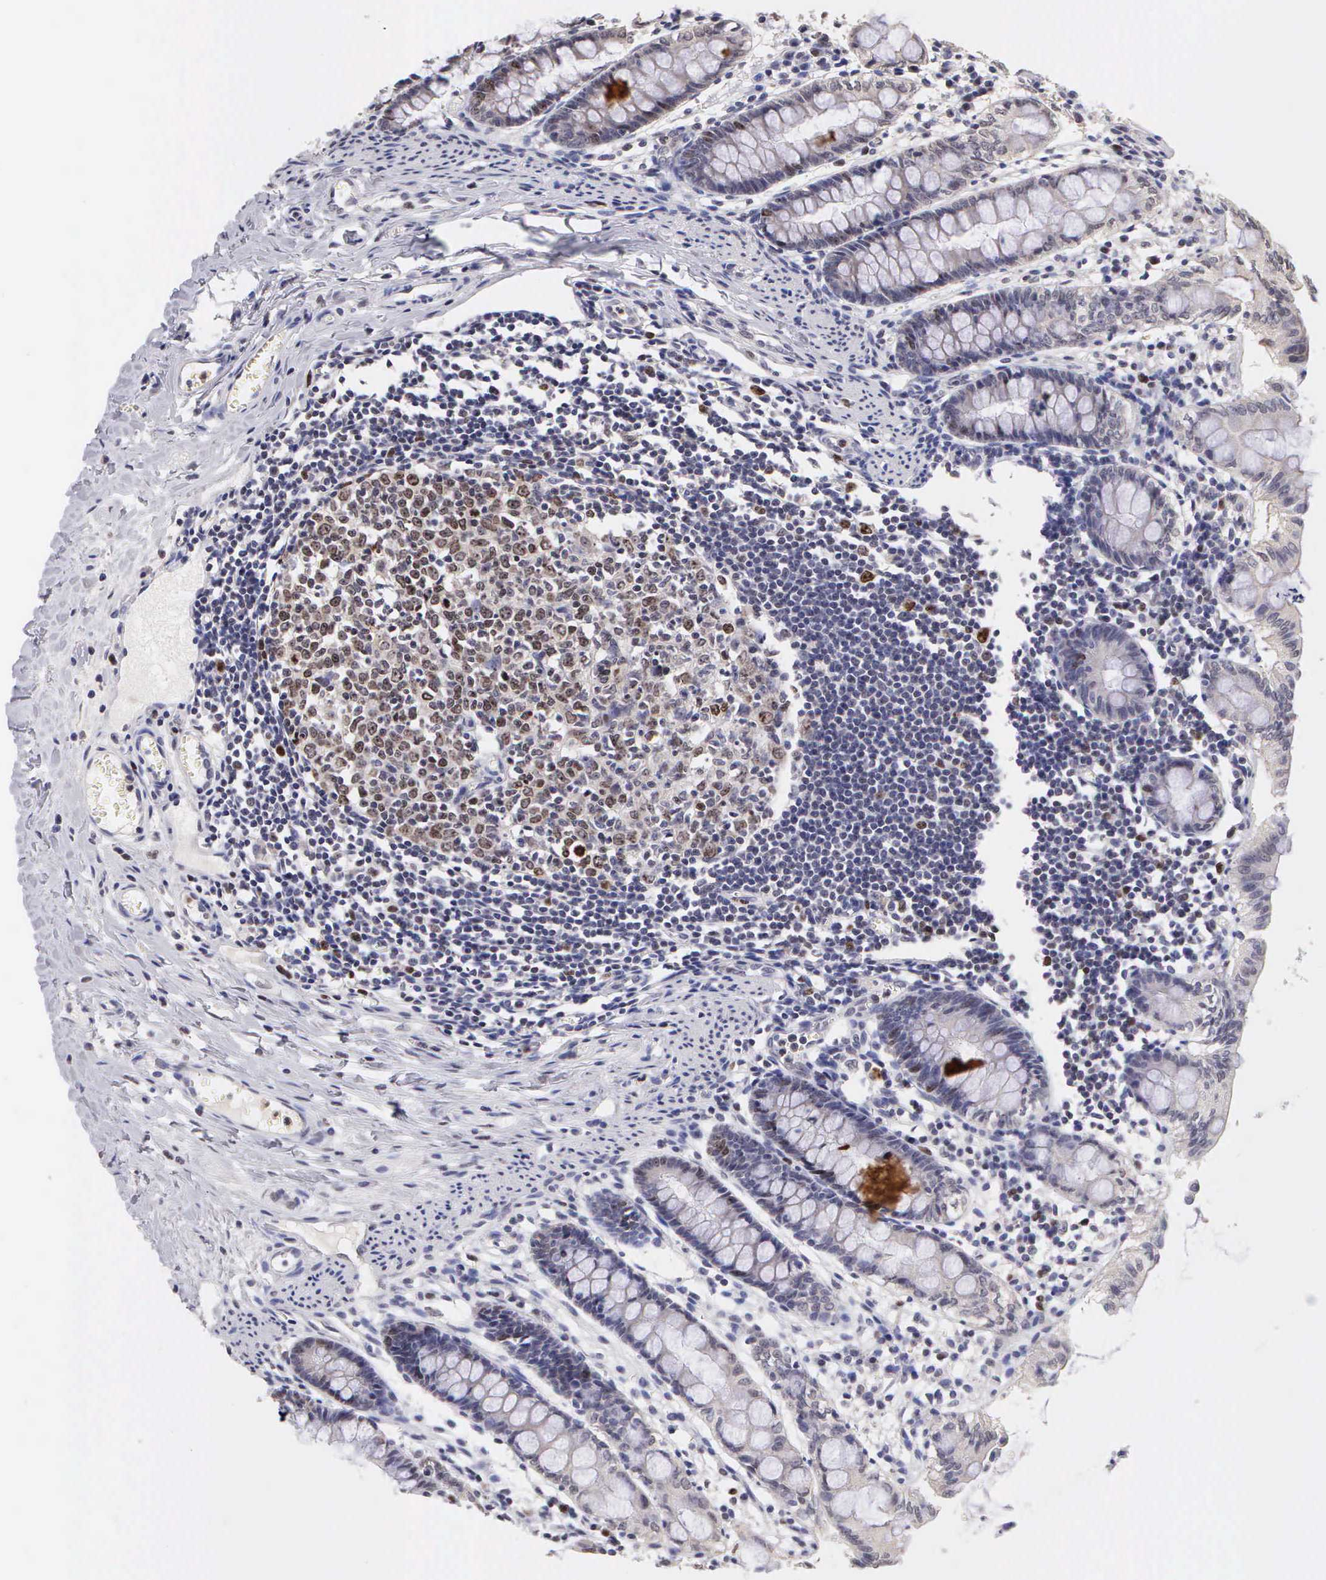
{"staining": {"intensity": "negative", "quantity": "none", "location": "none"}, "tissue": "colon", "cell_type": "Endothelial cells", "image_type": "normal", "snomed": [{"axis": "morphology", "description": "Normal tissue, NOS"}, {"axis": "topography", "description": "Colon"}], "caption": "DAB immunohistochemical staining of normal colon displays no significant staining in endothelial cells.", "gene": "MKI67", "patient": {"sex": "male", "age": 1}}